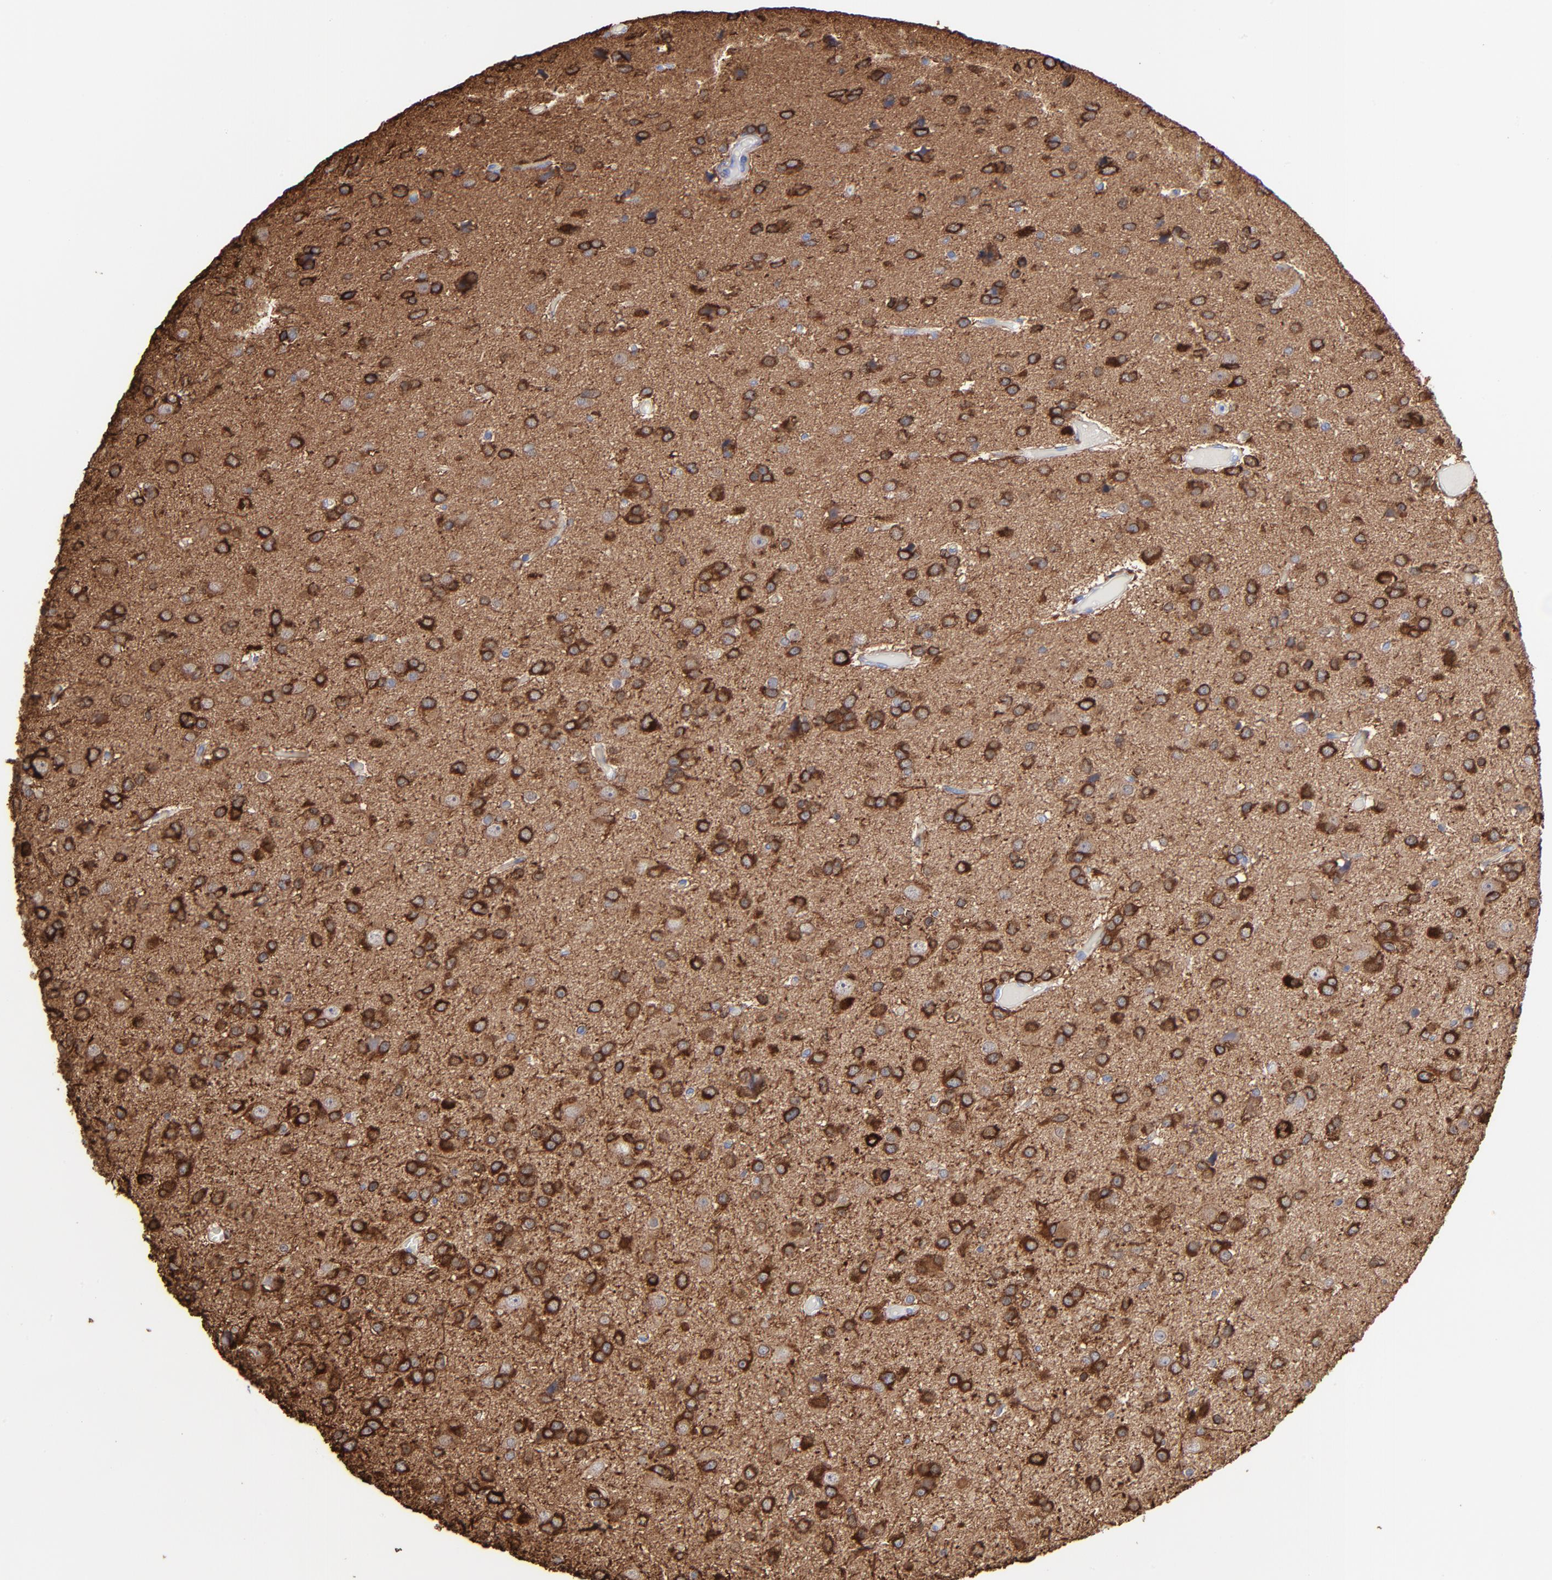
{"staining": {"intensity": "strong", "quantity": ">75%", "location": "cytoplasmic/membranous"}, "tissue": "glioma", "cell_type": "Tumor cells", "image_type": "cancer", "snomed": [{"axis": "morphology", "description": "Glioma, malignant, Low grade"}, {"axis": "topography", "description": "Brain"}], "caption": "There is high levels of strong cytoplasmic/membranous staining in tumor cells of glioma, as demonstrated by immunohistochemical staining (brown color).", "gene": "CILP", "patient": {"sex": "male", "age": 42}}